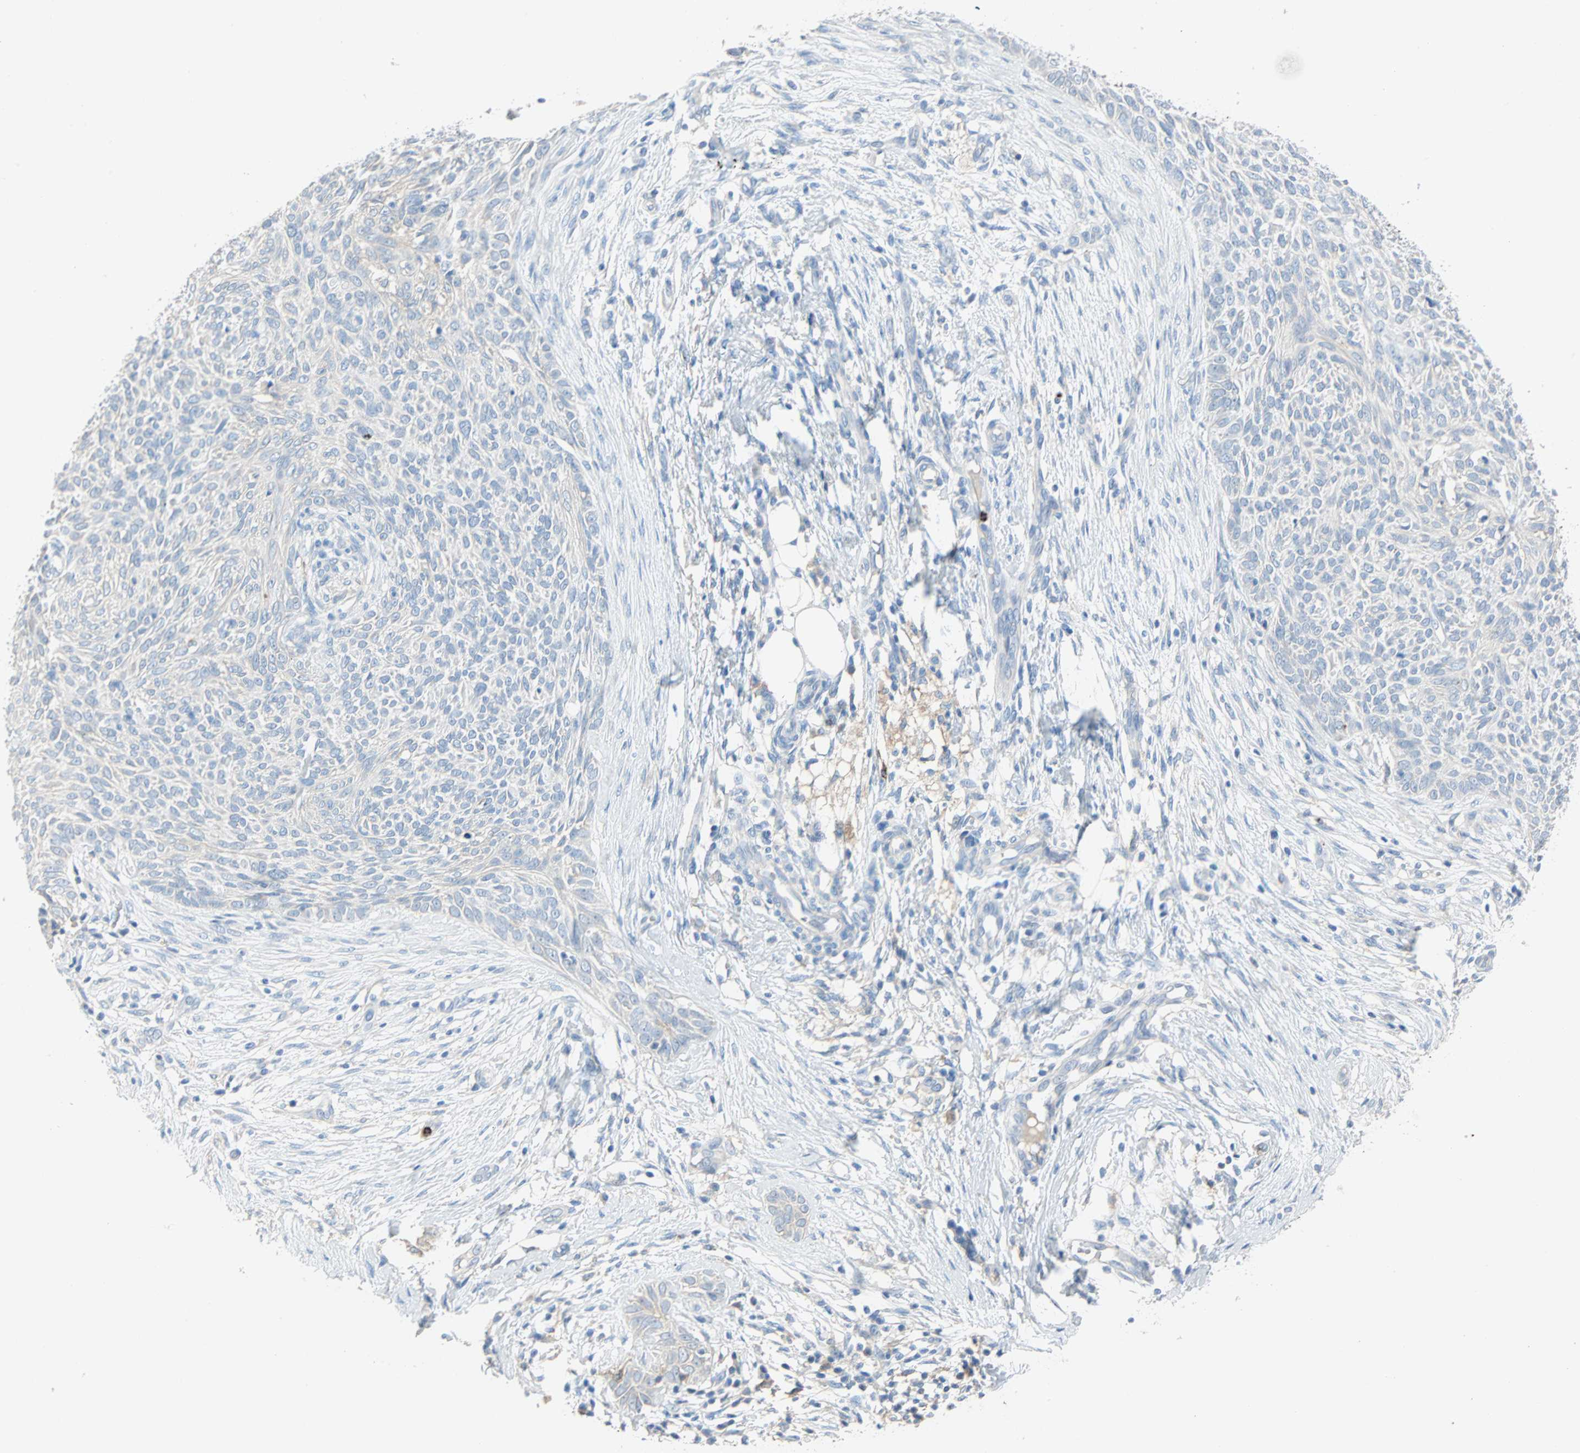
{"staining": {"intensity": "negative", "quantity": "none", "location": "none"}, "tissue": "skin cancer", "cell_type": "Tumor cells", "image_type": "cancer", "snomed": [{"axis": "morphology", "description": "Basal cell carcinoma"}, {"axis": "topography", "description": "Skin"}], "caption": "Tumor cells are negative for brown protein staining in skin cancer.", "gene": "CLEC4A", "patient": {"sex": "female", "age": 84}}